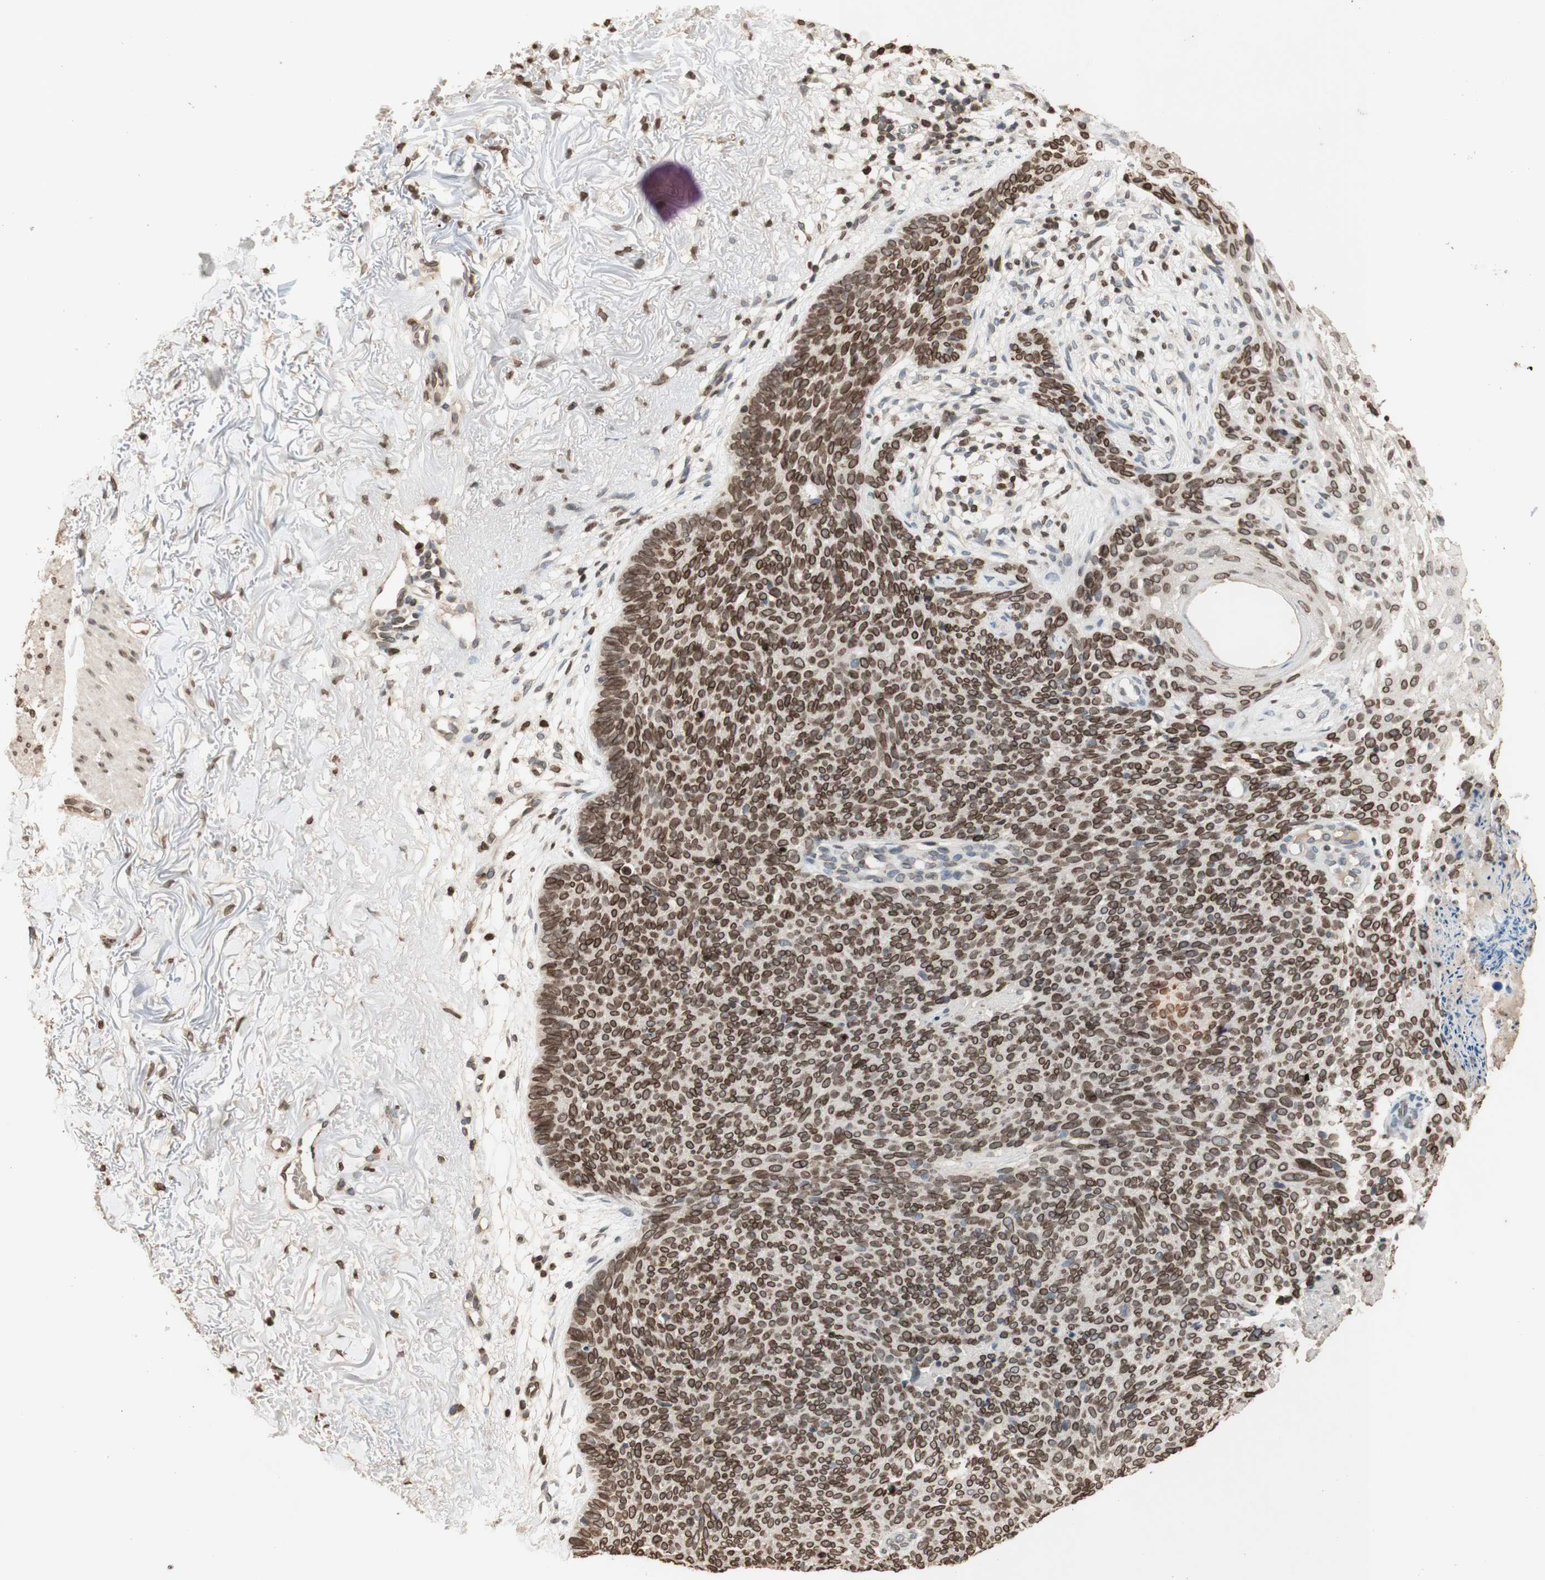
{"staining": {"intensity": "moderate", "quantity": ">75%", "location": "cytoplasmic/membranous,nuclear"}, "tissue": "skin cancer", "cell_type": "Tumor cells", "image_type": "cancer", "snomed": [{"axis": "morphology", "description": "Normal tissue, NOS"}, {"axis": "morphology", "description": "Basal cell carcinoma"}, {"axis": "topography", "description": "Skin"}], "caption": "Human skin cancer (basal cell carcinoma) stained with a brown dye exhibits moderate cytoplasmic/membranous and nuclear positive expression in approximately >75% of tumor cells.", "gene": "TMPO", "patient": {"sex": "female", "age": 70}}